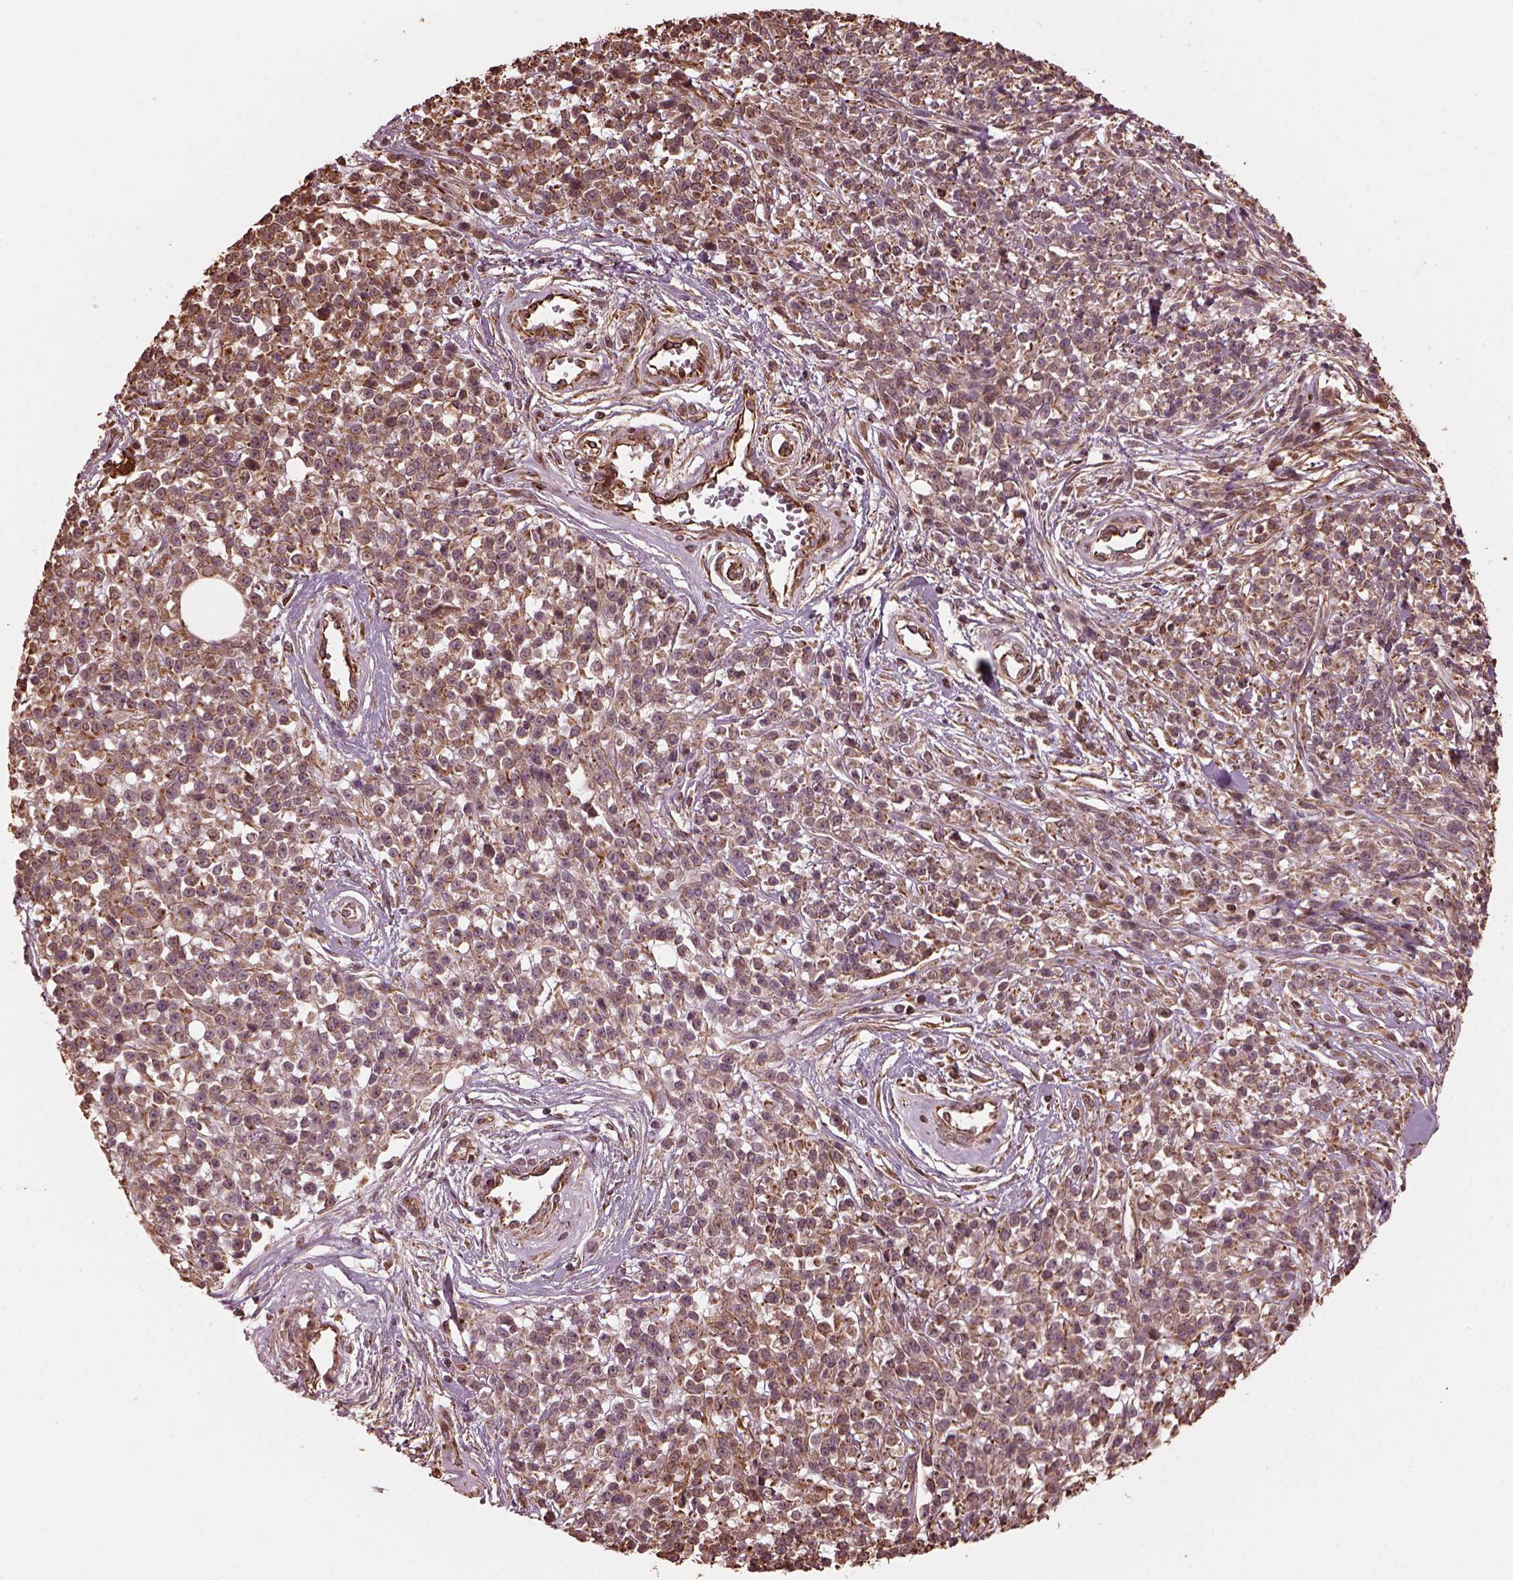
{"staining": {"intensity": "weak", "quantity": ">75%", "location": "cytoplasmic/membranous"}, "tissue": "melanoma", "cell_type": "Tumor cells", "image_type": "cancer", "snomed": [{"axis": "morphology", "description": "Malignant melanoma, NOS"}, {"axis": "topography", "description": "Skin"}, {"axis": "topography", "description": "Skin of trunk"}], "caption": "High-magnification brightfield microscopy of malignant melanoma stained with DAB (3,3'-diaminobenzidine) (brown) and counterstained with hematoxylin (blue). tumor cells exhibit weak cytoplasmic/membranous expression is seen in approximately>75% of cells.", "gene": "GTPBP1", "patient": {"sex": "male", "age": 74}}